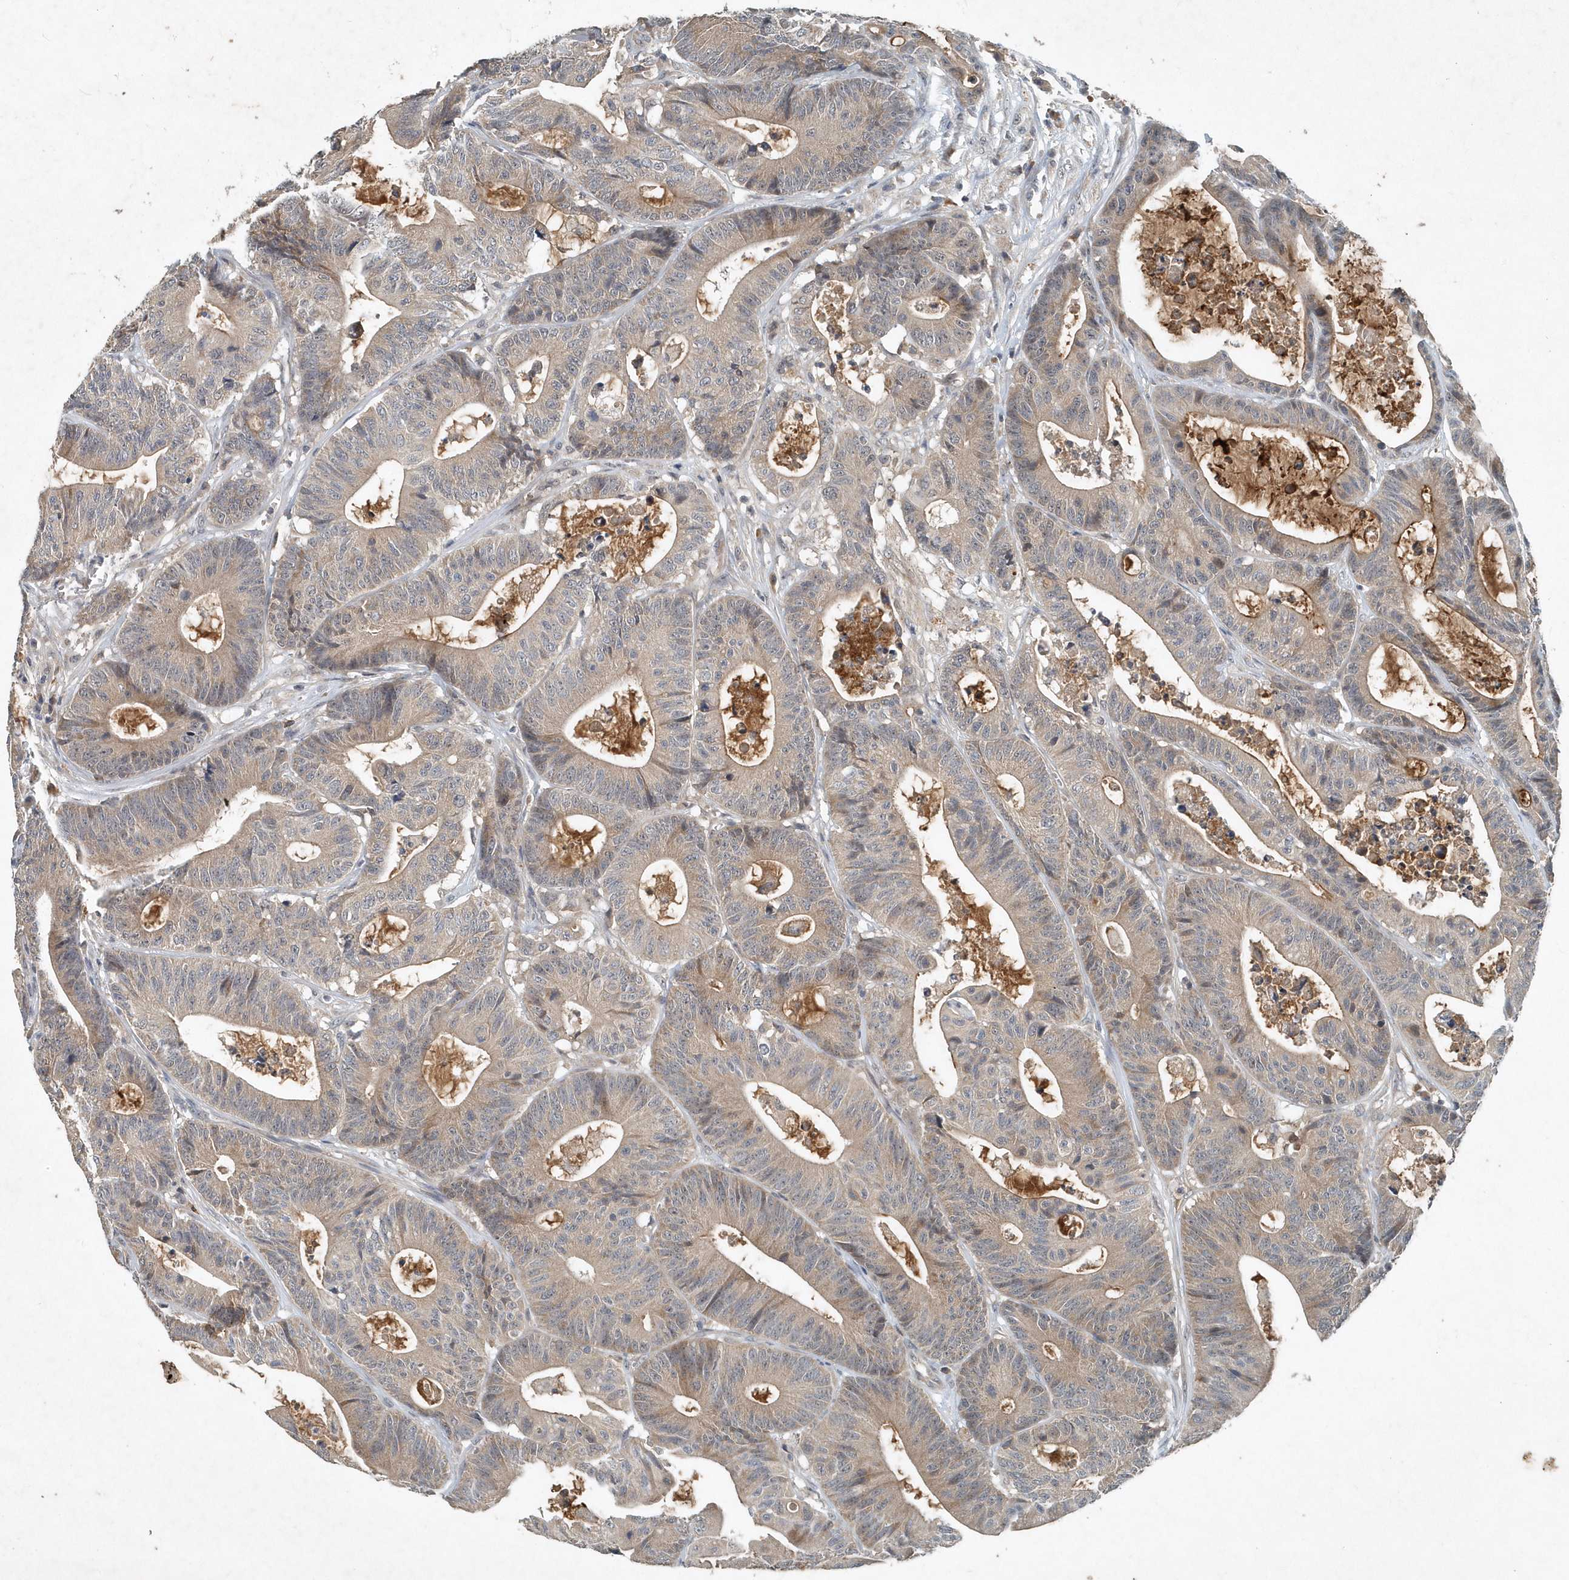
{"staining": {"intensity": "weak", "quantity": "25%-75%", "location": "cytoplasmic/membranous"}, "tissue": "colorectal cancer", "cell_type": "Tumor cells", "image_type": "cancer", "snomed": [{"axis": "morphology", "description": "Adenocarcinoma, NOS"}, {"axis": "topography", "description": "Colon"}], "caption": "IHC (DAB (3,3'-diaminobenzidine)) staining of colorectal cancer displays weak cytoplasmic/membranous protein staining in approximately 25%-75% of tumor cells.", "gene": "SCFD2", "patient": {"sex": "female", "age": 84}}